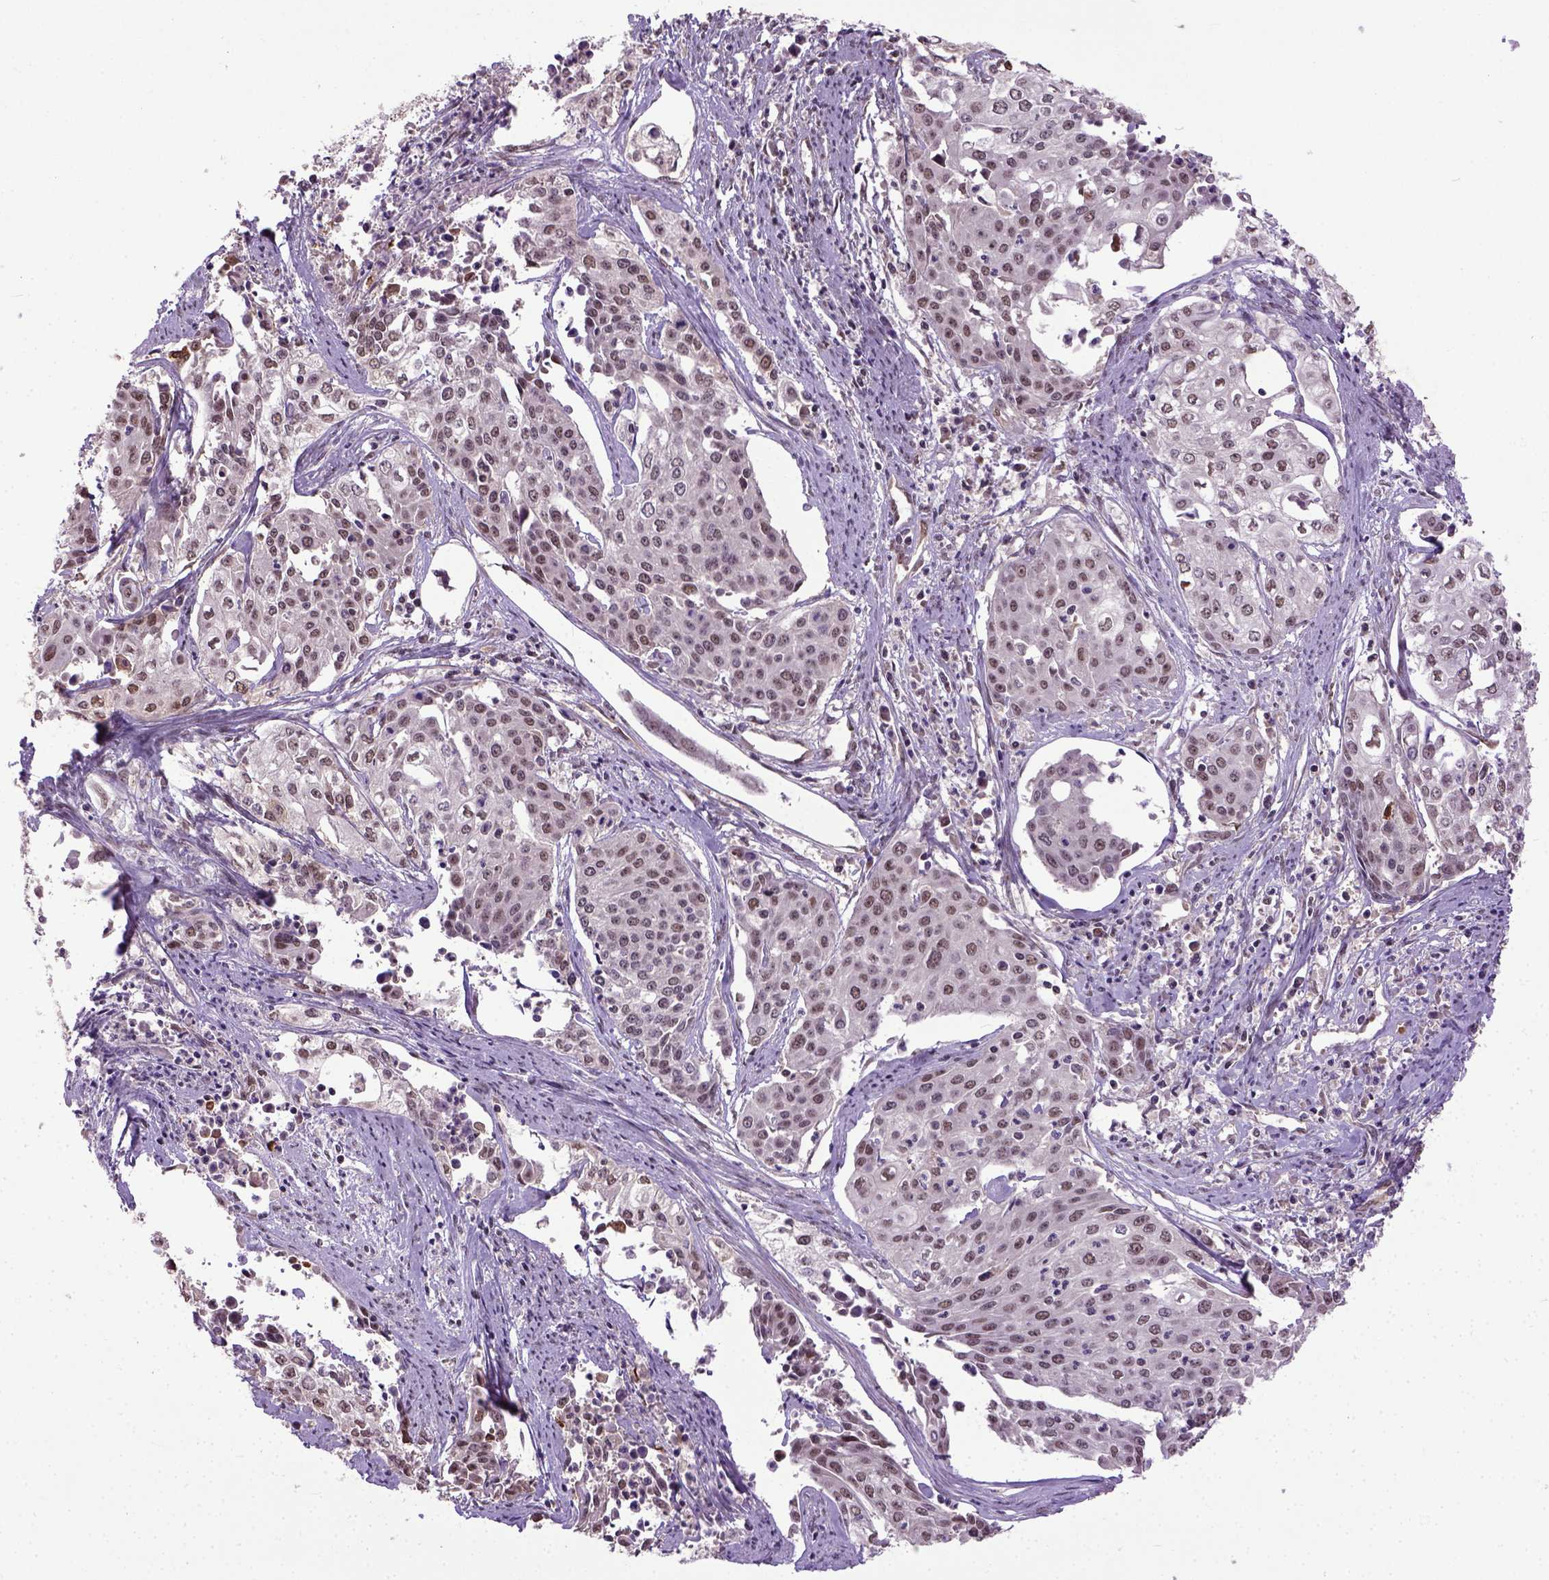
{"staining": {"intensity": "moderate", "quantity": ">75%", "location": "nuclear"}, "tissue": "cervical cancer", "cell_type": "Tumor cells", "image_type": "cancer", "snomed": [{"axis": "morphology", "description": "Squamous cell carcinoma, NOS"}, {"axis": "topography", "description": "Cervix"}], "caption": "IHC (DAB) staining of human cervical cancer reveals moderate nuclear protein positivity in about >75% of tumor cells. Nuclei are stained in blue.", "gene": "UBA3", "patient": {"sex": "female", "age": 39}}